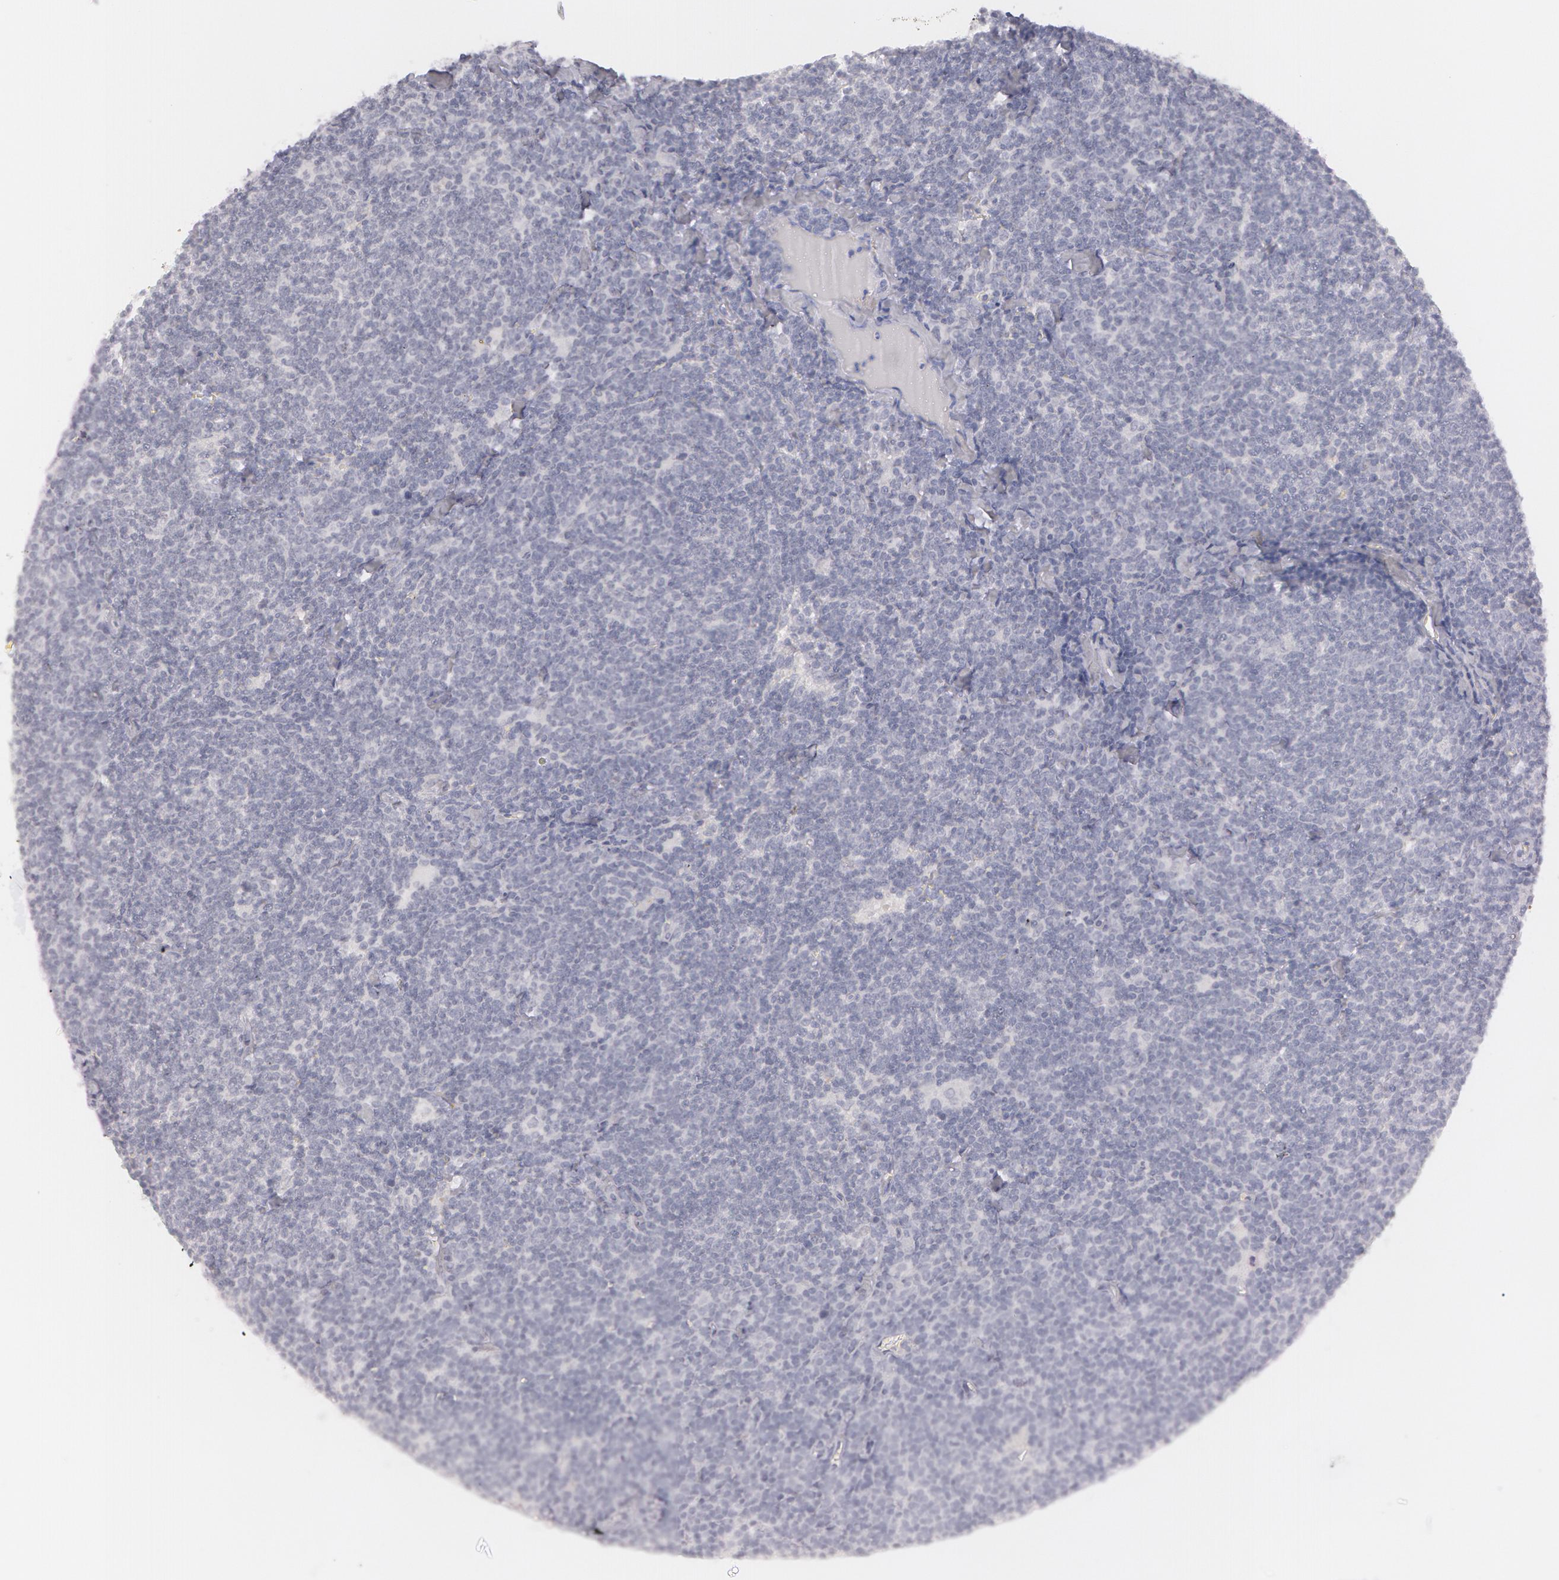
{"staining": {"intensity": "negative", "quantity": "none", "location": "none"}, "tissue": "lymphoma", "cell_type": "Tumor cells", "image_type": "cancer", "snomed": [{"axis": "morphology", "description": "Malignant lymphoma, non-Hodgkin's type, Low grade"}, {"axis": "topography", "description": "Lymph node"}], "caption": "Tumor cells are negative for protein expression in human lymphoma.", "gene": "IL1RN", "patient": {"sex": "male", "age": 65}}